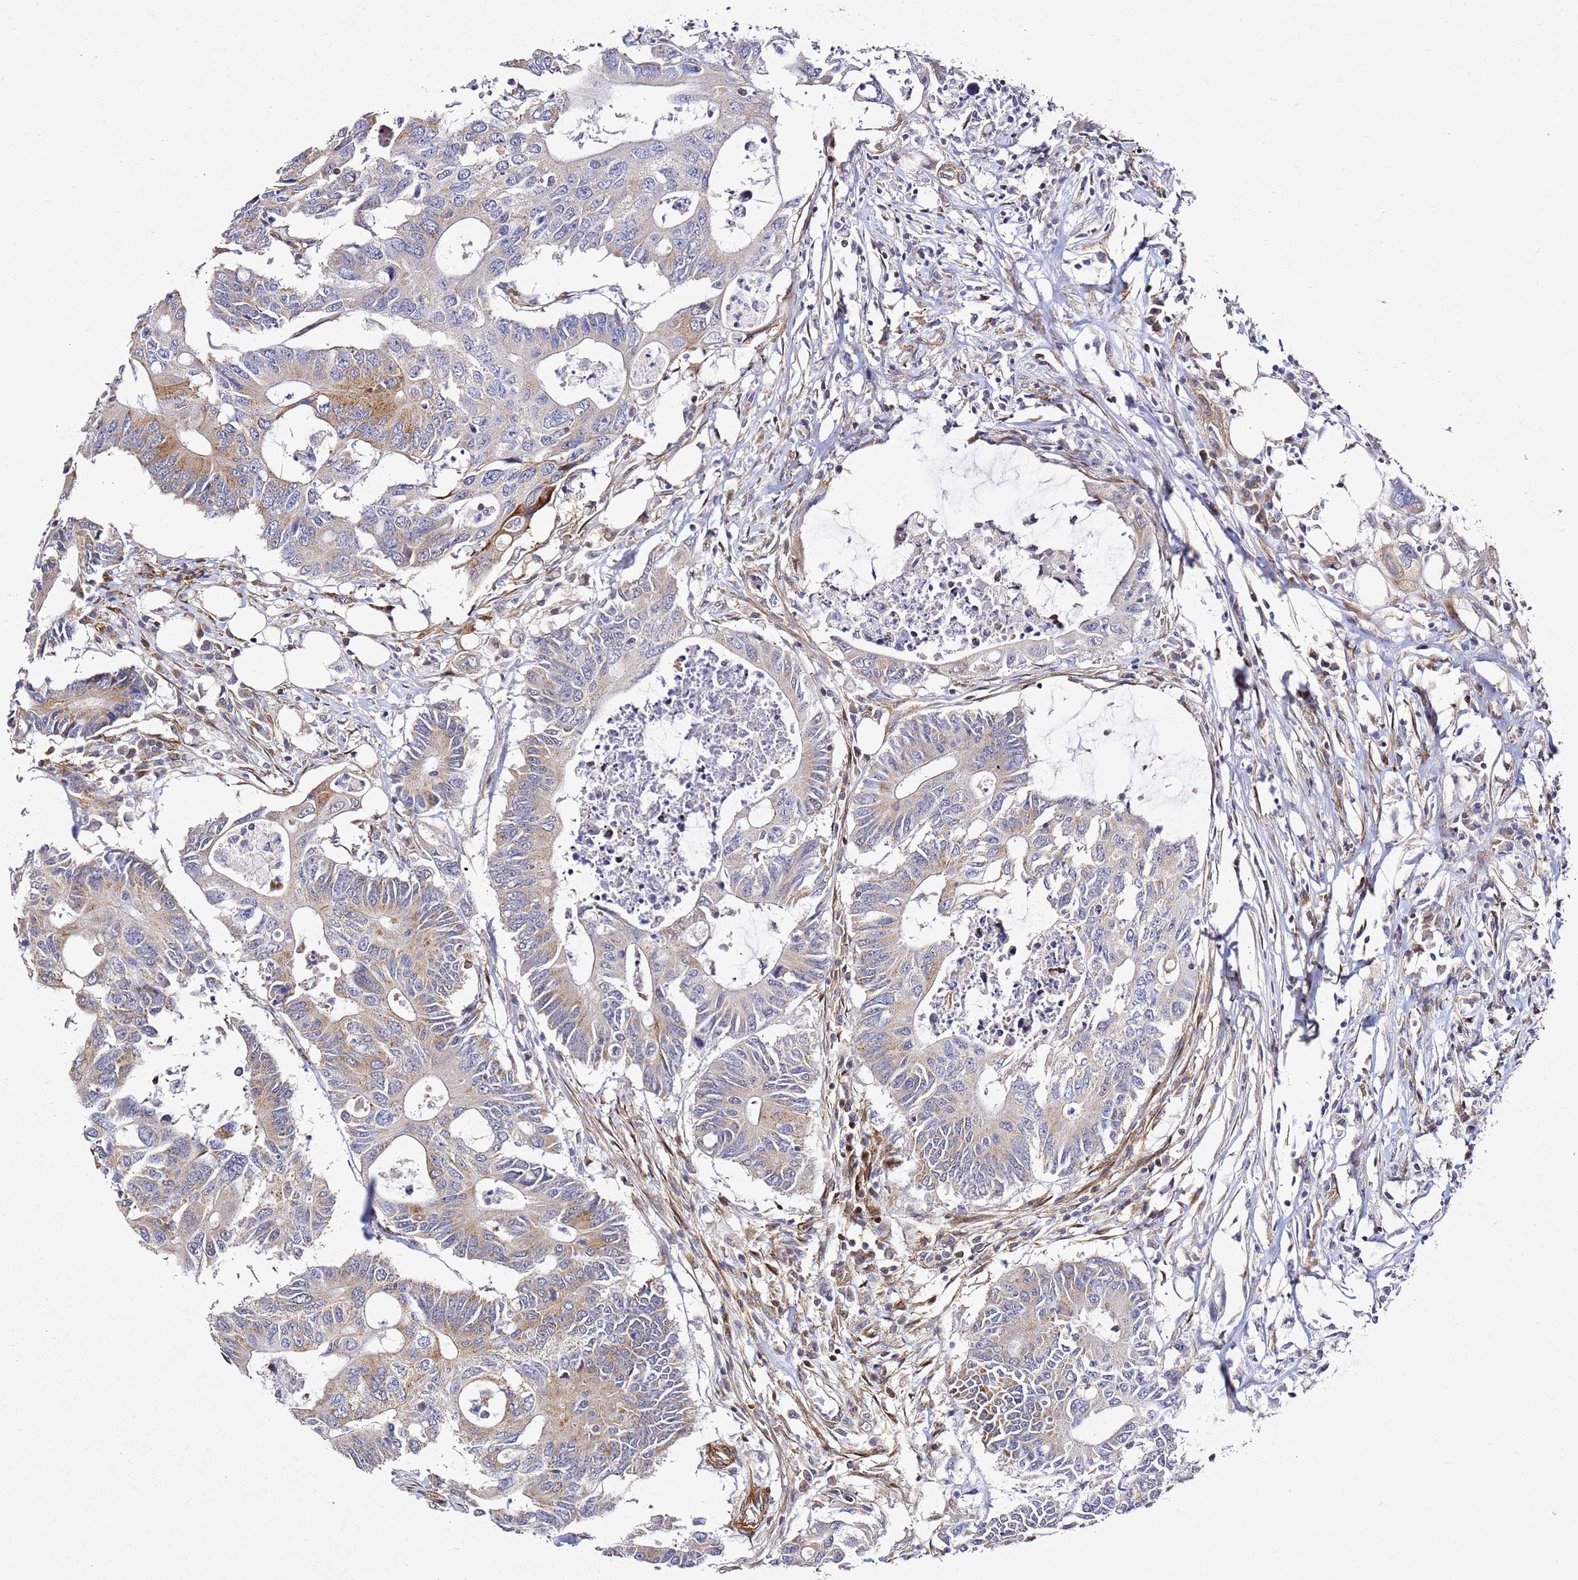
{"staining": {"intensity": "moderate", "quantity": "<25%", "location": "cytoplasmic/membranous"}, "tissue": "colorectal cancer", "cell_type": "Tumor cells", "image_type": "cancer", "snomed": [{"axis": "morphology", "description": "Adenocarcinoma, NOS"}, {"axis": "topography", "description": "Colon"}], "caption": "The image reveals immunohistochemical staining of colorectal cancer (adenocarcinoma). There is moderate cytoplasmic/membranous expression is present in about <25% of tumor cells.", "gene": "ZNF296", "patient": {"sex": "male", "age": 71}}